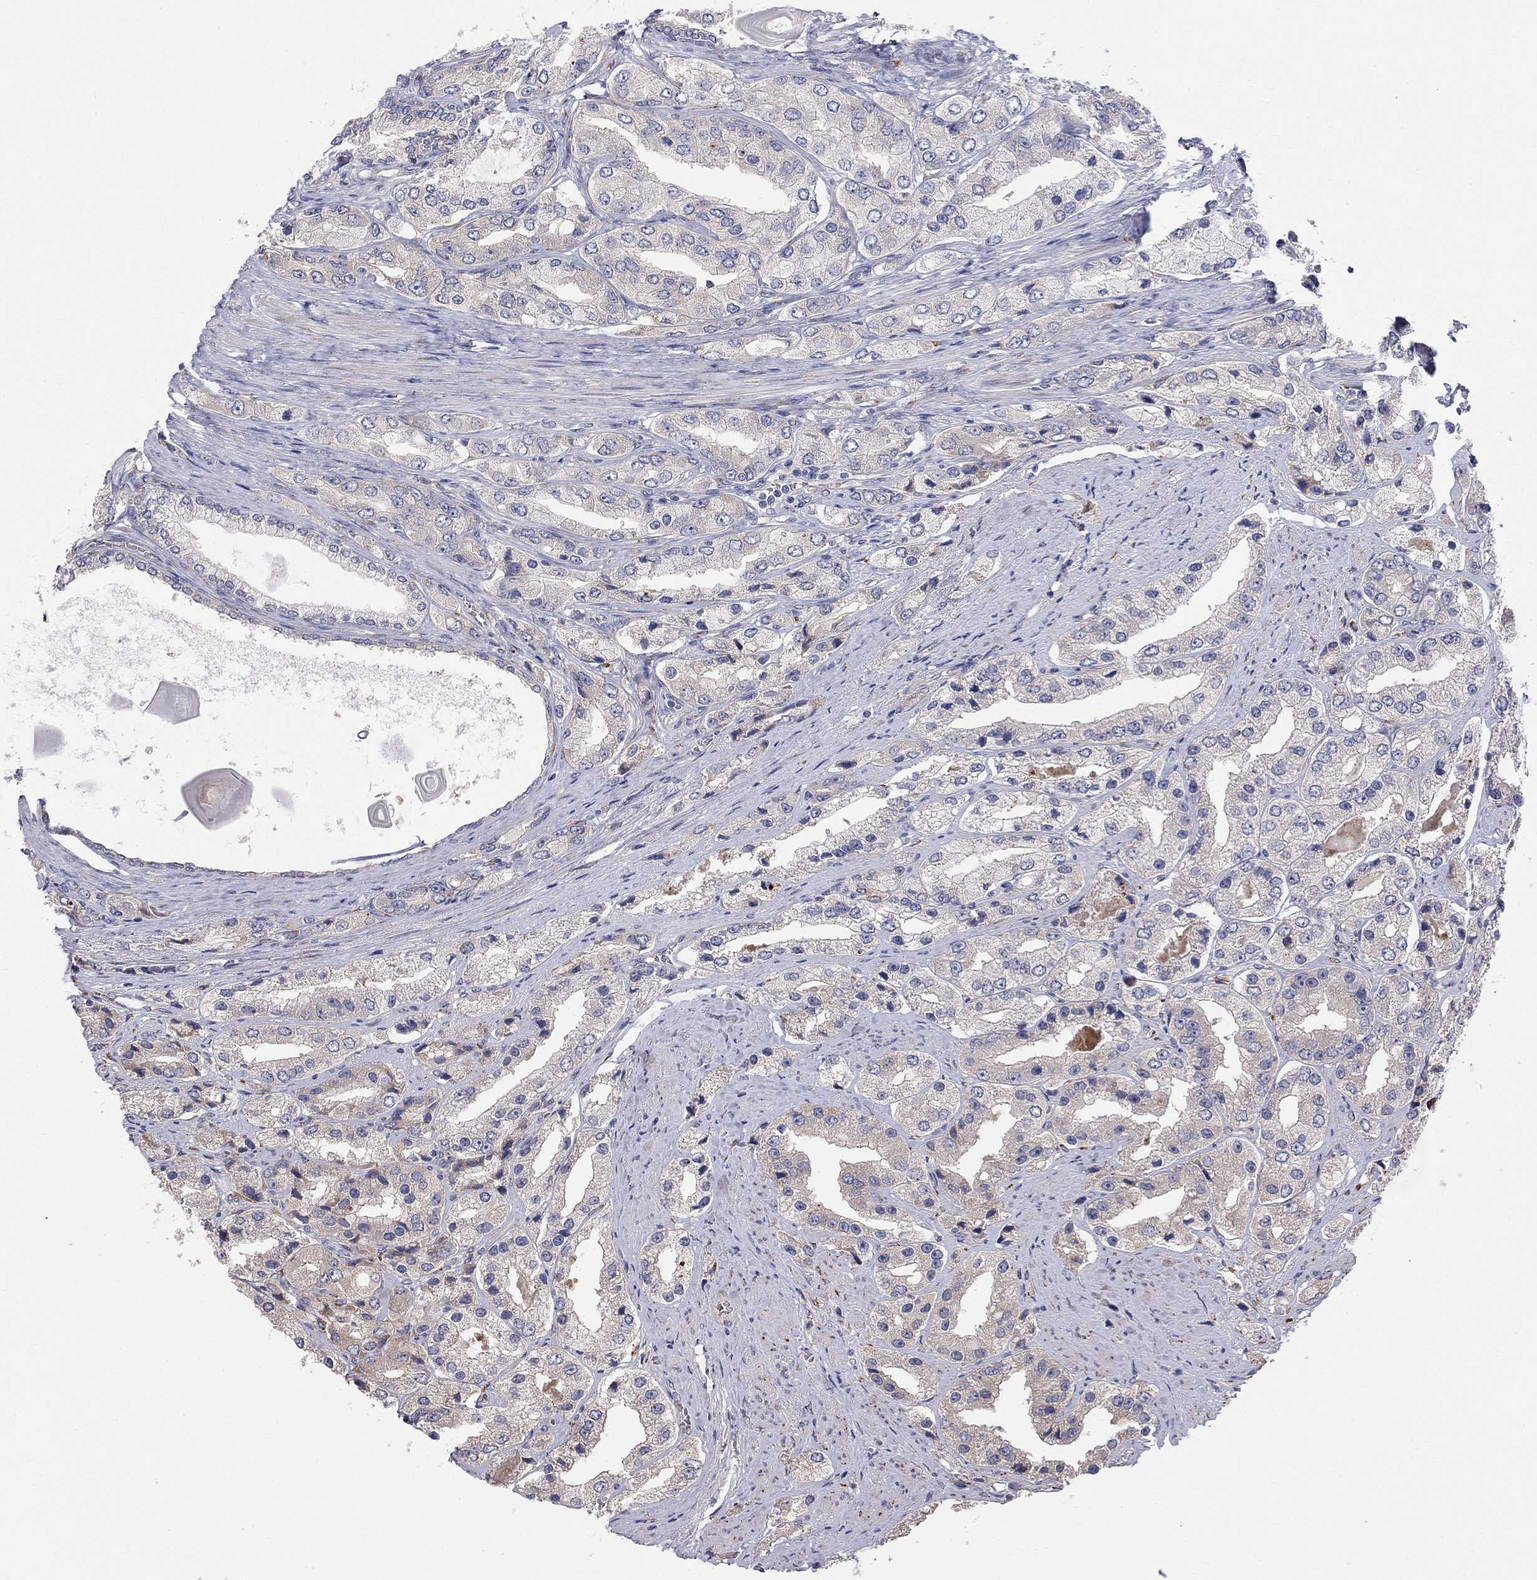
{"staining": {"intensity": "negative", "quantity": "none", "location": "none"}, "tissue": "prostate cancer", "cell_type": "Tumor cells", "image_type": "cancer", "snomed": [{"axis": "morphology", "description": "Adenocarcinoma, Low grade"}, {"axis": "topography", "description": "Prostate"}], "caption": "Tumor cells are negative for protein expression in human prostate cancer.", "gene": "CASTOR1", "patient": {"sex": "male", "age": 69}}